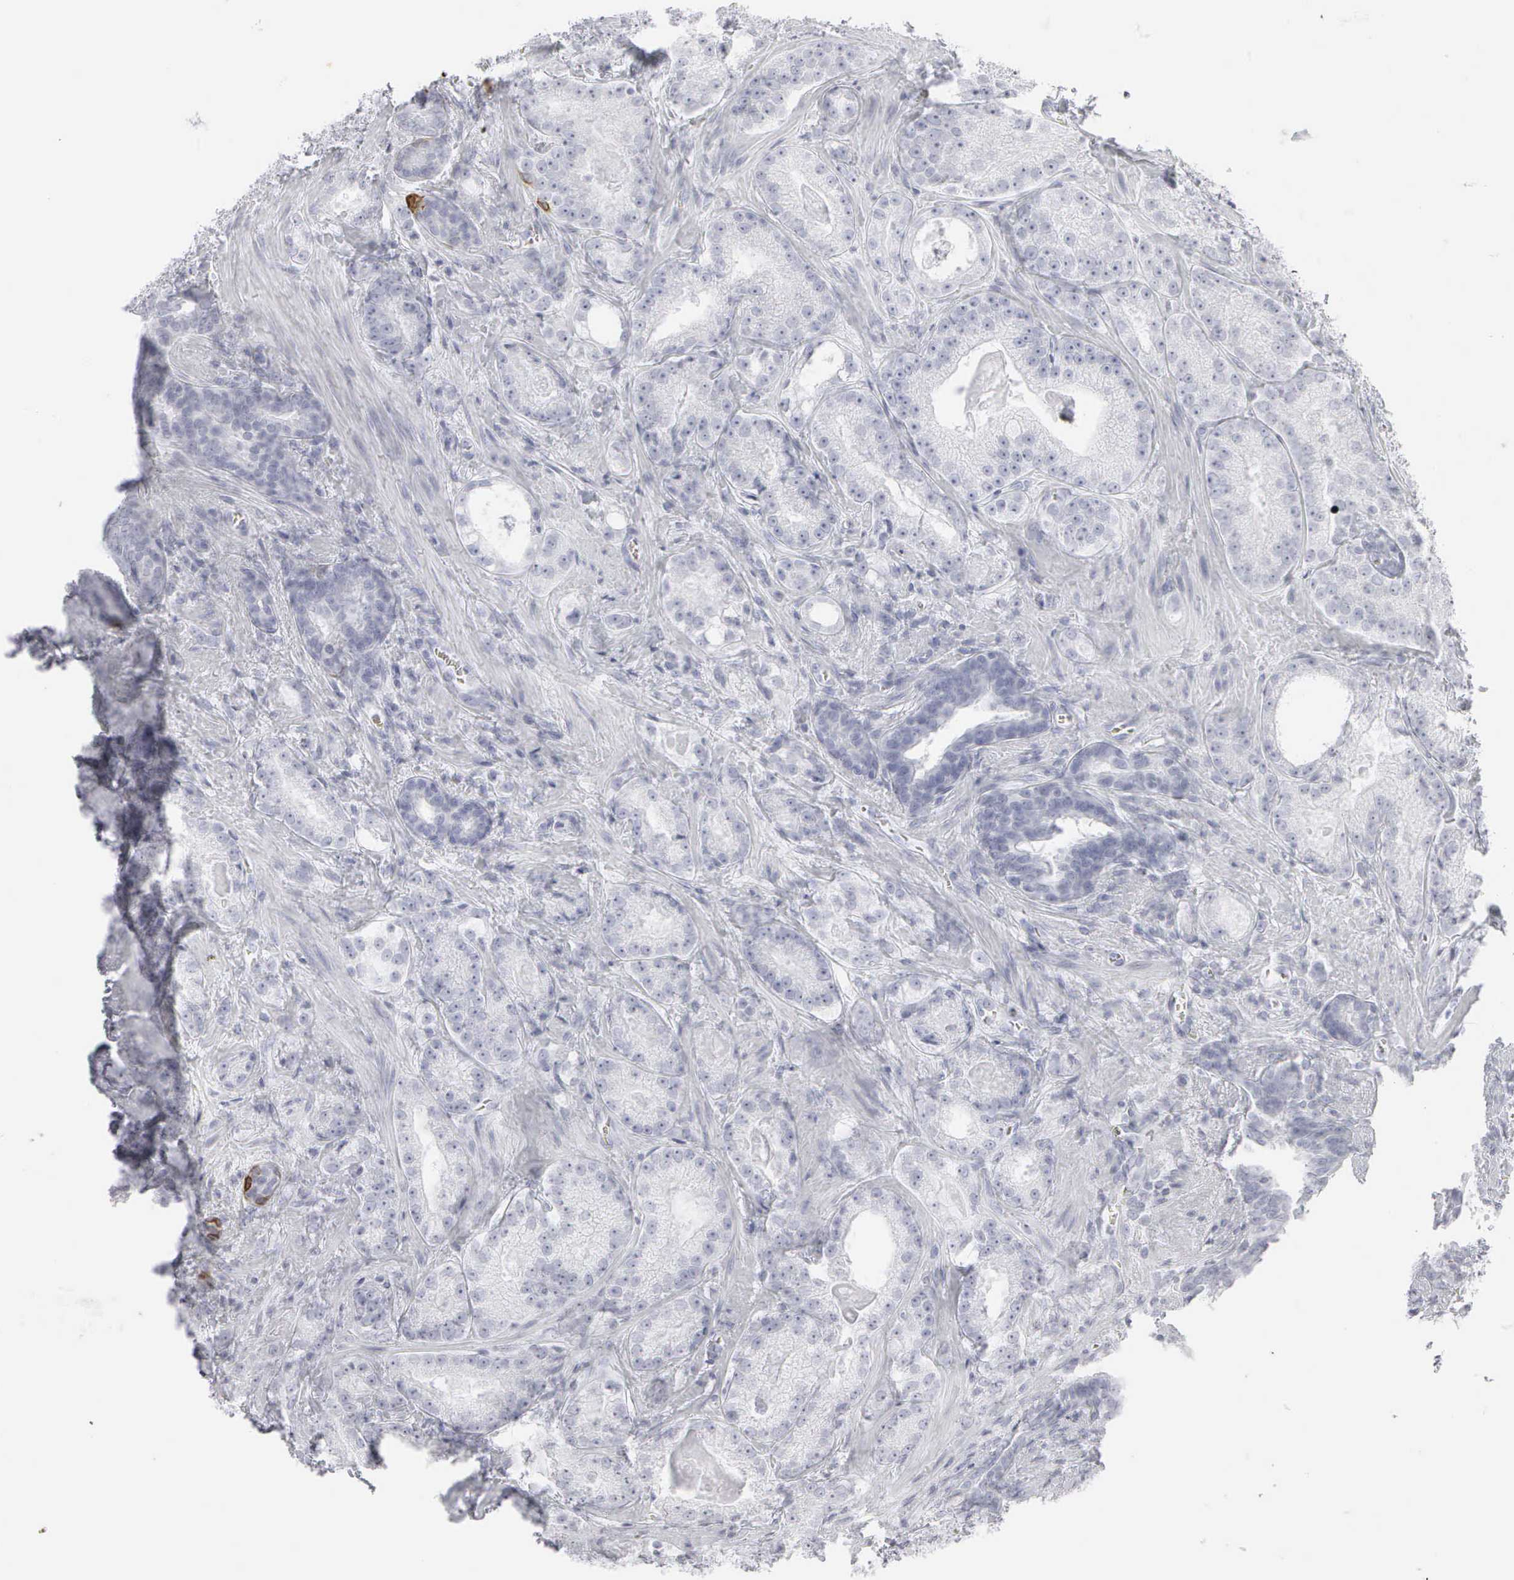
{"staining": {"intensity": "negative", "quantity": "none", "location": "none"}, "tissue": "prostate cancer", "cell_type": "Tumor cells", "image_type": "cancer", "snomed": [{"axis": "morphology", "description": "Adenocarcinoma, Medium grade"}, {"axis": "topography", "description": "Prostate"}], "caption": "Prostate cancer stained for a protein using IHC demonstrates no positivity tumor cells.", "gene": "KRT14", "patient": {"sex": "male", "age": 68}}